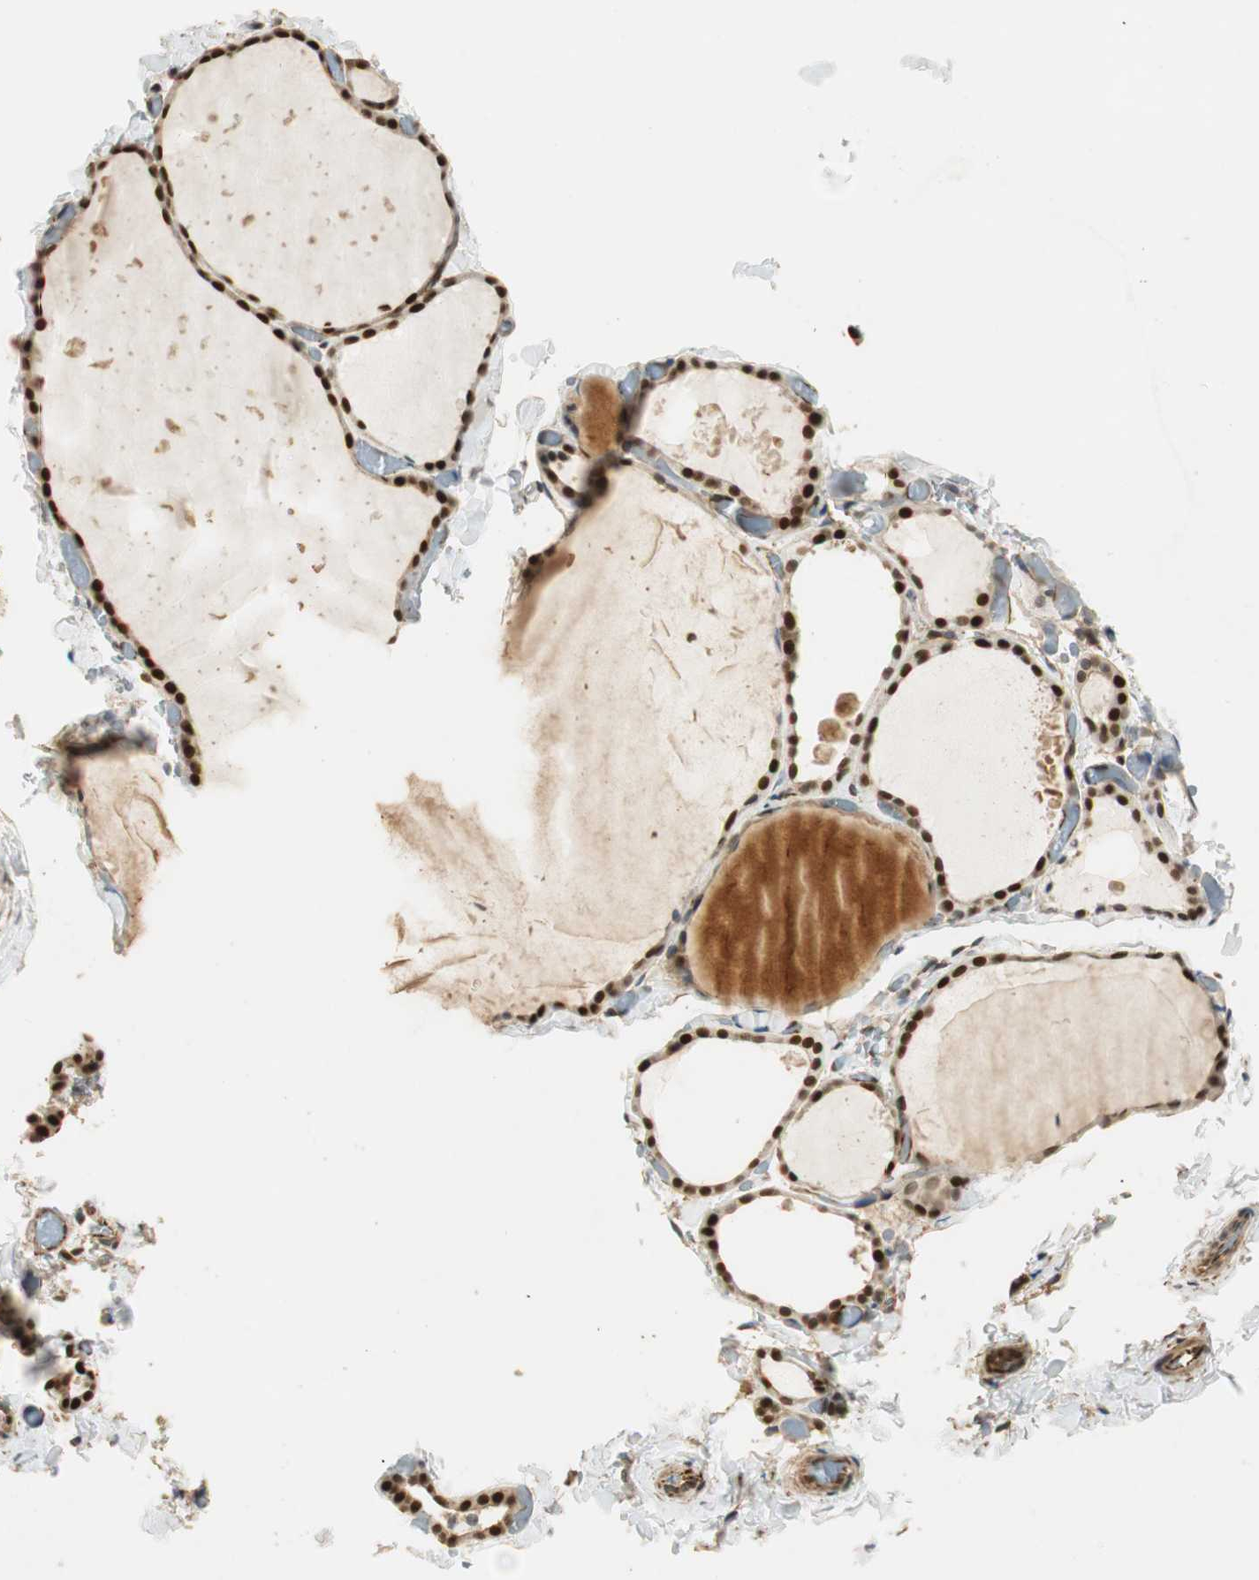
{"staining": {"intensity": "strong", "quantity": "25%-75%", "location": "nuclear"}, "tissue": "thyroid gland", "cell_type": "Glandular cells", "image_type": "normal", "snomed": [{"axis": "morphology", "description": "Normal tissue, NOS"}, {"axis": "topography", "description": "Thyroid gland"}], "caption": "Brown immunohistochemical staining in unremarkable thyroid gland displays strong nuclear positivity in about 25%-75% of glandular cells. (DAB (3,3'-diaminobenzidine) = brown stain, brightfield microscopy at high magnification).", "gene": "NES", "patient": {"sex": "female", "age": 22}}